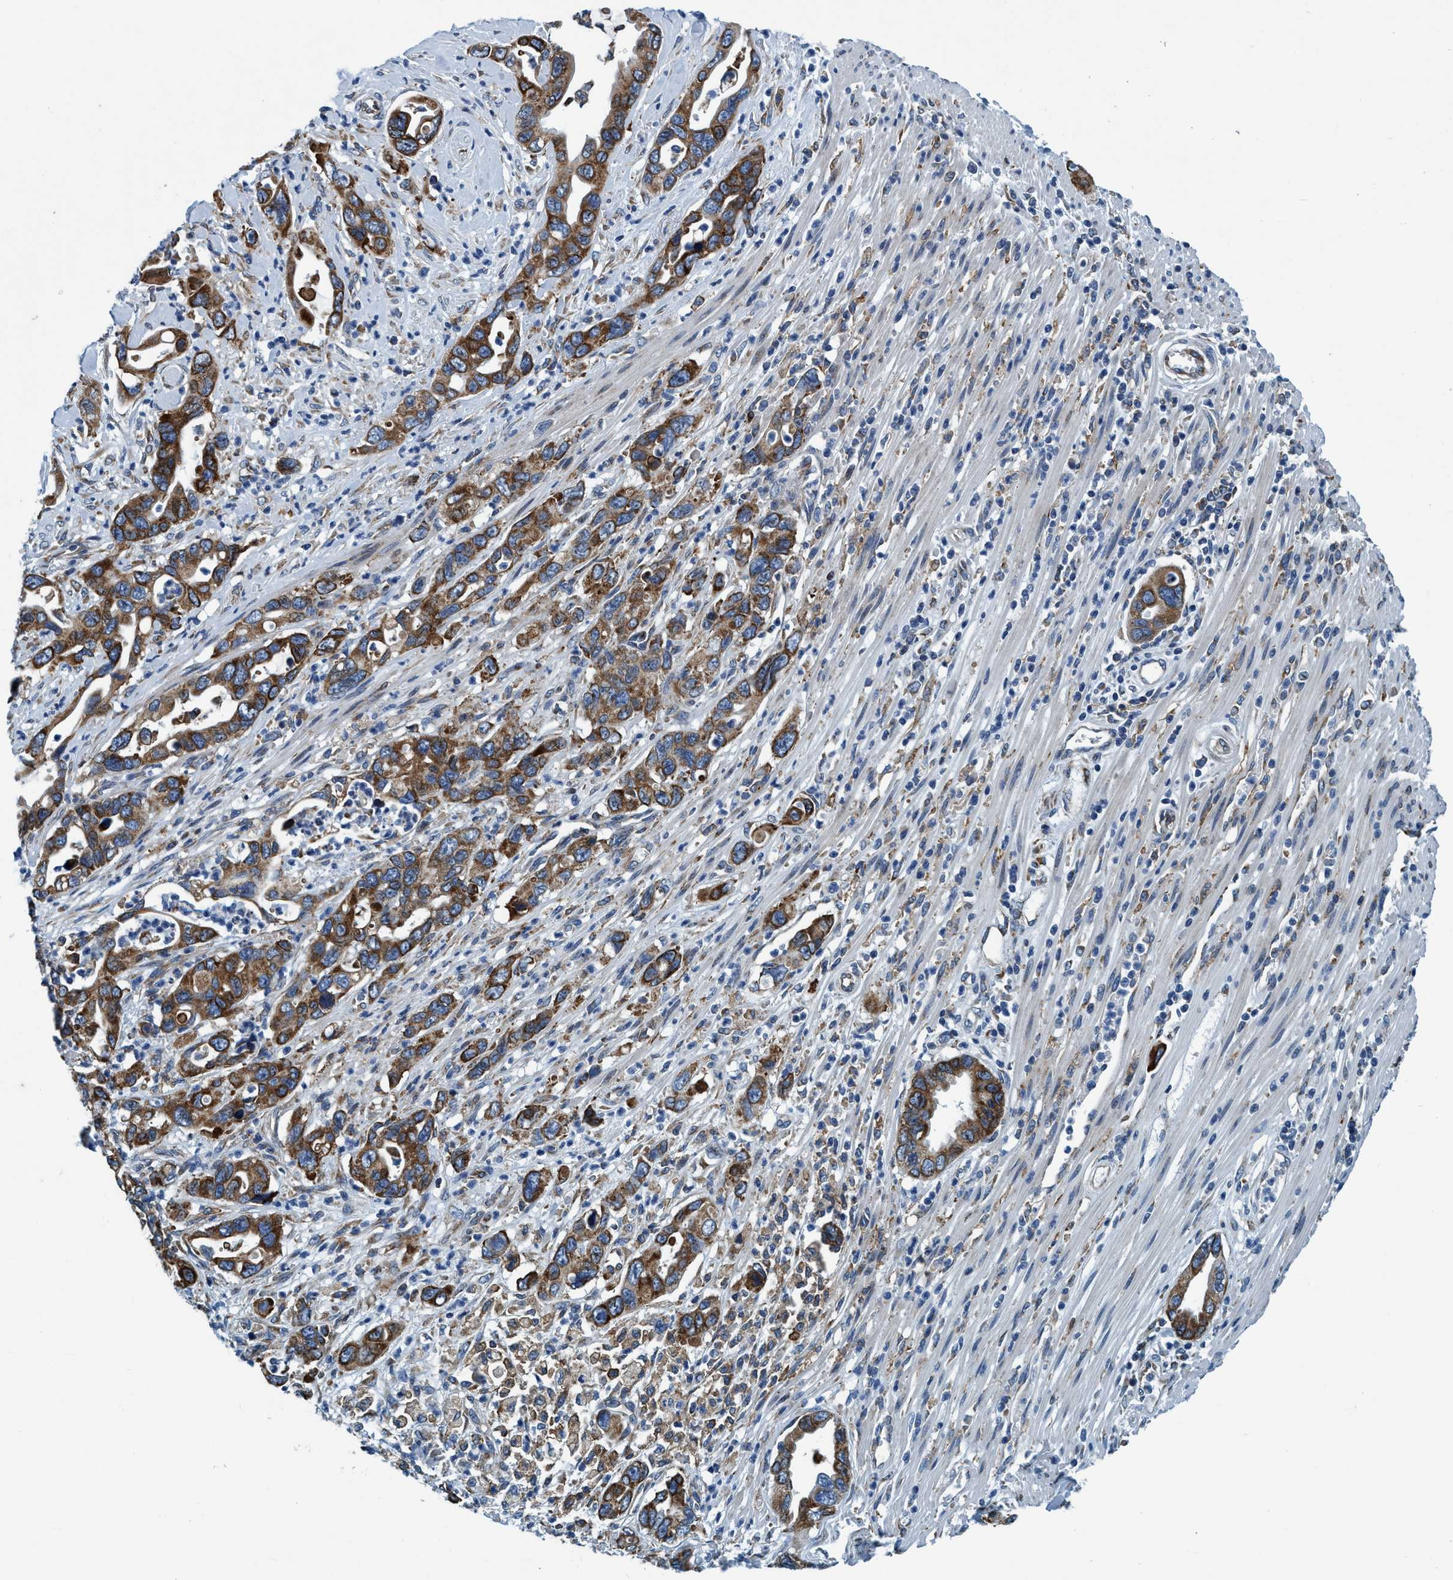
{"staining": {"intensity": "strong", "quantity": ">75%", "location": "cytoplasmic/membranous"}, "tissue": "pancreatic cancer", "cell_type": "Tumor cells", "image_type": "cancer", "snomed": [{"axis": "morphology", "description": "Adenocarcinoma, NOS"}, {"axis": "topography", "description": "Pancreas"}], "caption": "Strong cytoplasmic/membranous protein staining is appreciated in about >75% of tumor cells in pancreatic cancer (adenocarcinoma).", "gene": "ARMC9", "patient": {"sex": "female", "age": 70}}